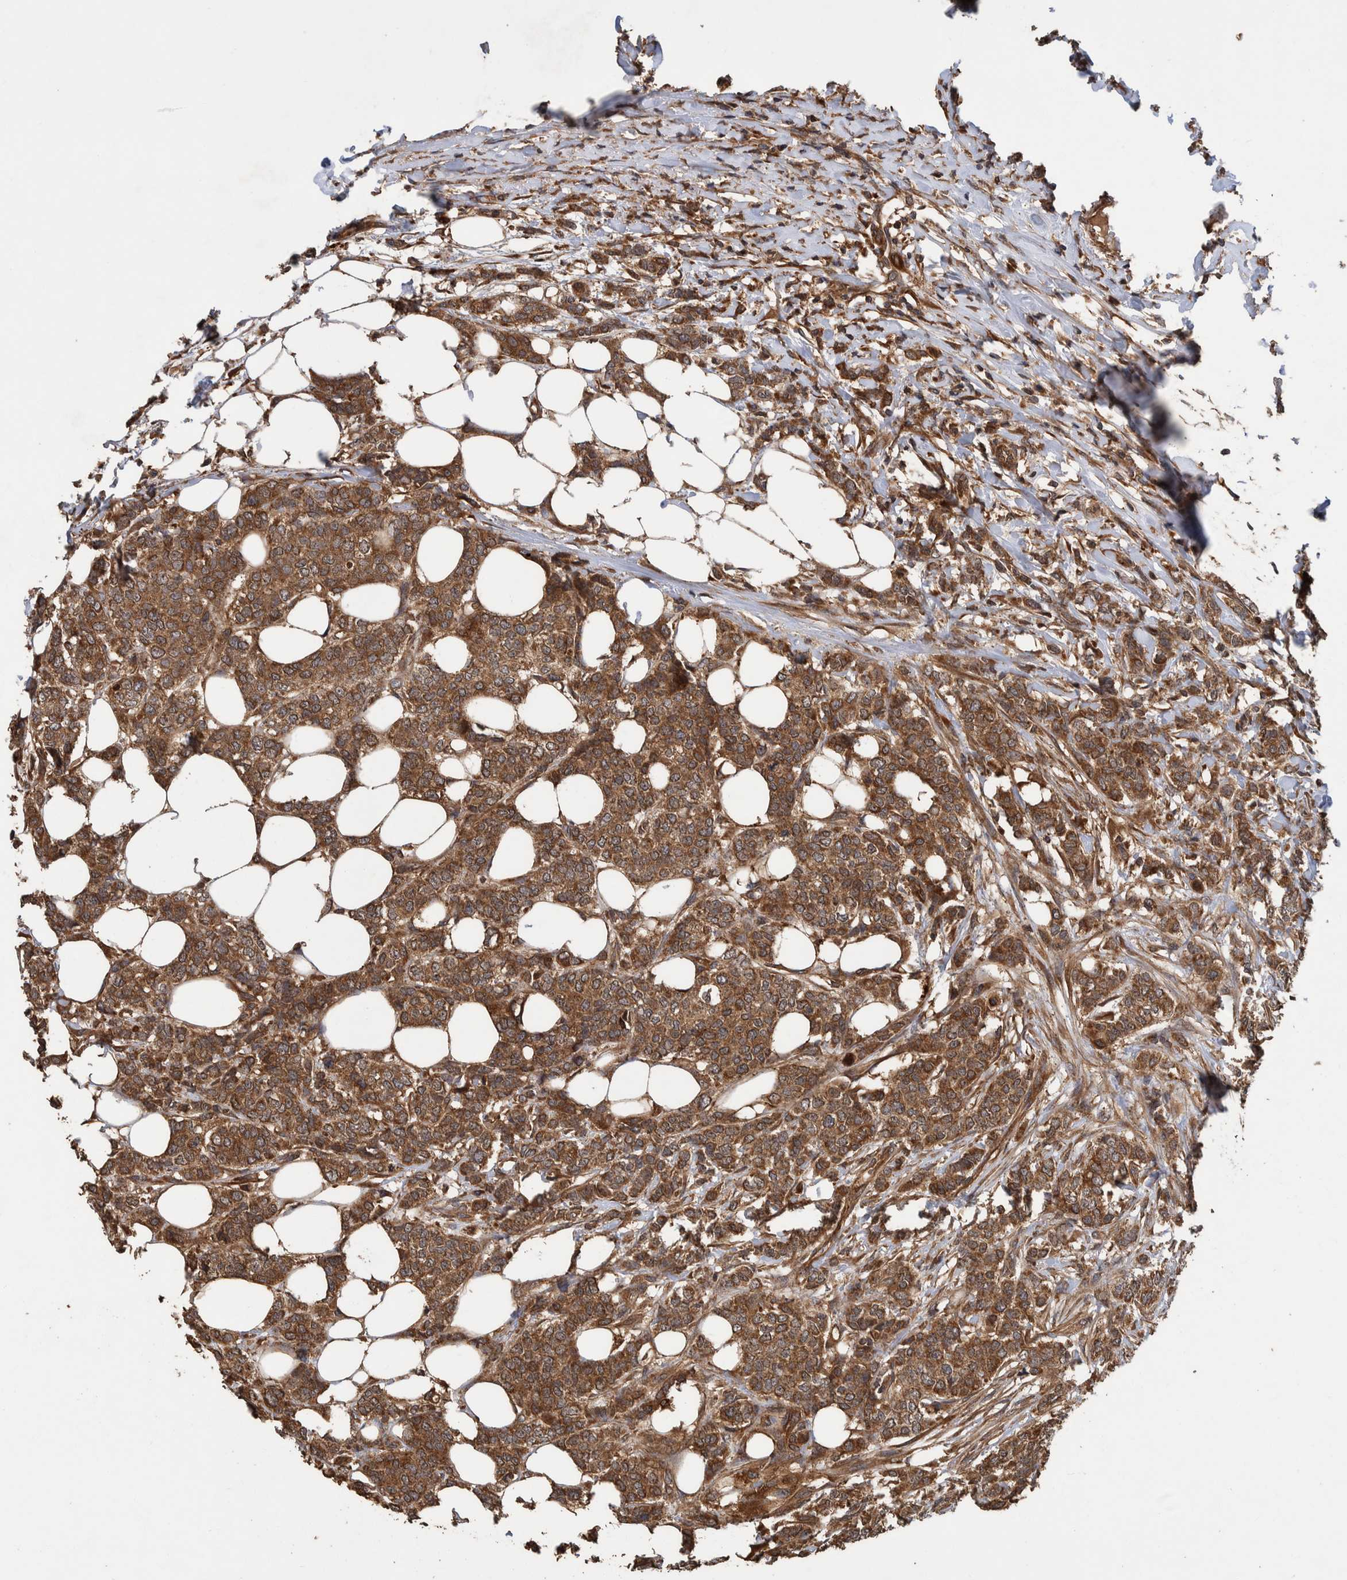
{"staining": {"intensity": "strong", "quantity": ">75%", "location": "cytoplasmic/membranous"}, "tissue": "breast cancer", "cell_type": "Tumor cells", "image_type": "cancer", "snomed": [{"axis": "morphology", "description": "Lobular carcinoma"}, {"axis": "topography", "description": "Skin"}, {"axis": "topography", "description": "Breast"}], "caption": "Breast cancer stained for a protein (brown) exhibits strong cytoplasmic/membranous positive positivity in approximately >75% of tumor cells.", "gene": "TRIM16", "patient": {"sex": "female", "age": 46}}